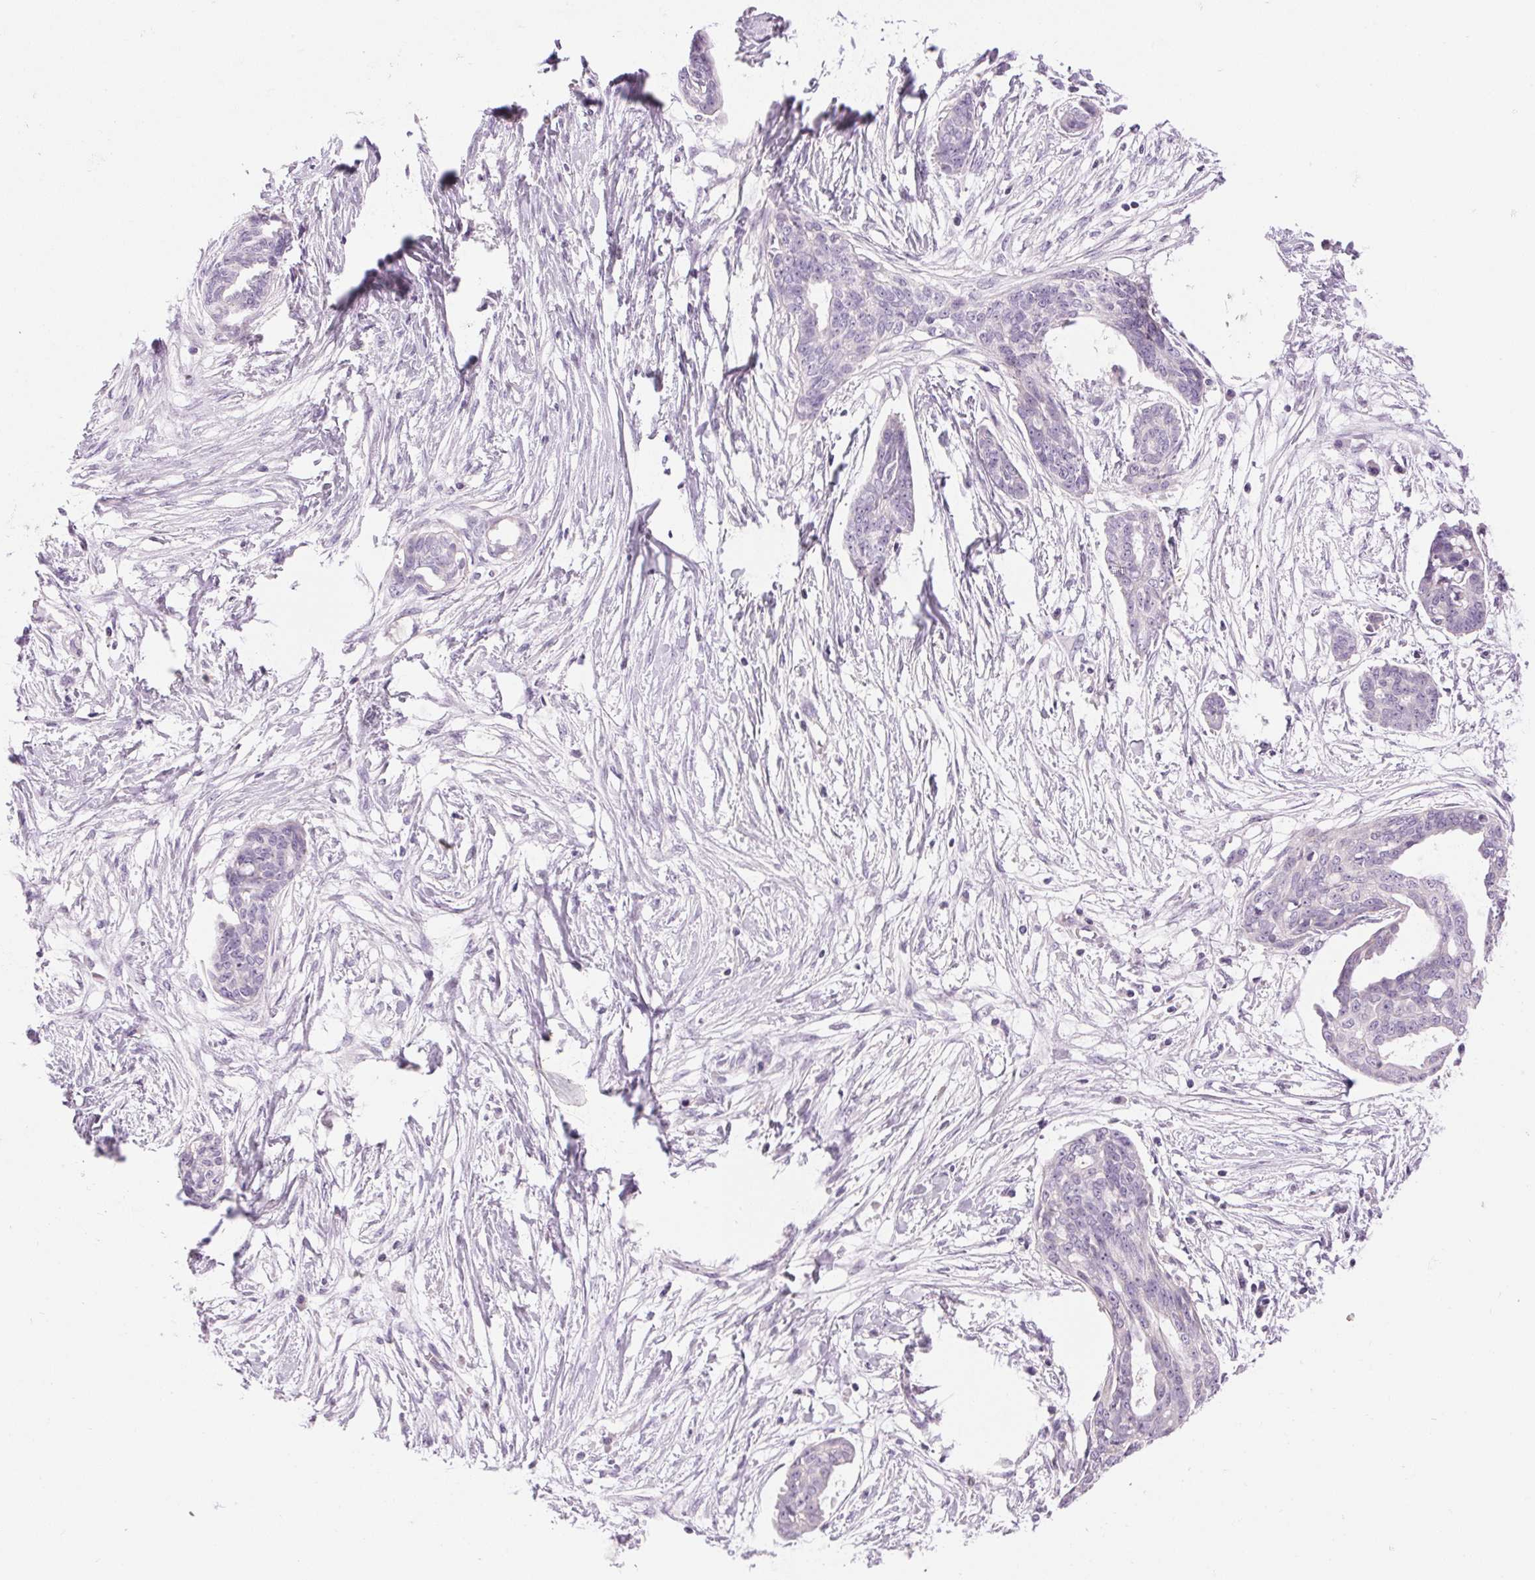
{"staining": {"intensity": "negative", "quantity": "none", "location": "none"}, "tissue": "ovarian cancer", "cell_type": "Tumor cells", "image_type": "cancer", "snomed": [{"axis": "morphology", "description": "Cystadenocarcinoma, serous, NOS"}, {"axis": "topography", "description": "Ovary"}], "caption": "Ovarian serous cystadenocarcinoma was stained to show a protein in brown. There is no significant expression in tumor cells. (Stains: DAB immunohistochemistry (IHC) with hematoxylin counter stain, Microscopy: brightfield microscopy at high magnification).", "gene": "HSD17B2", "patient": {"sex": "female", "age": 71}}